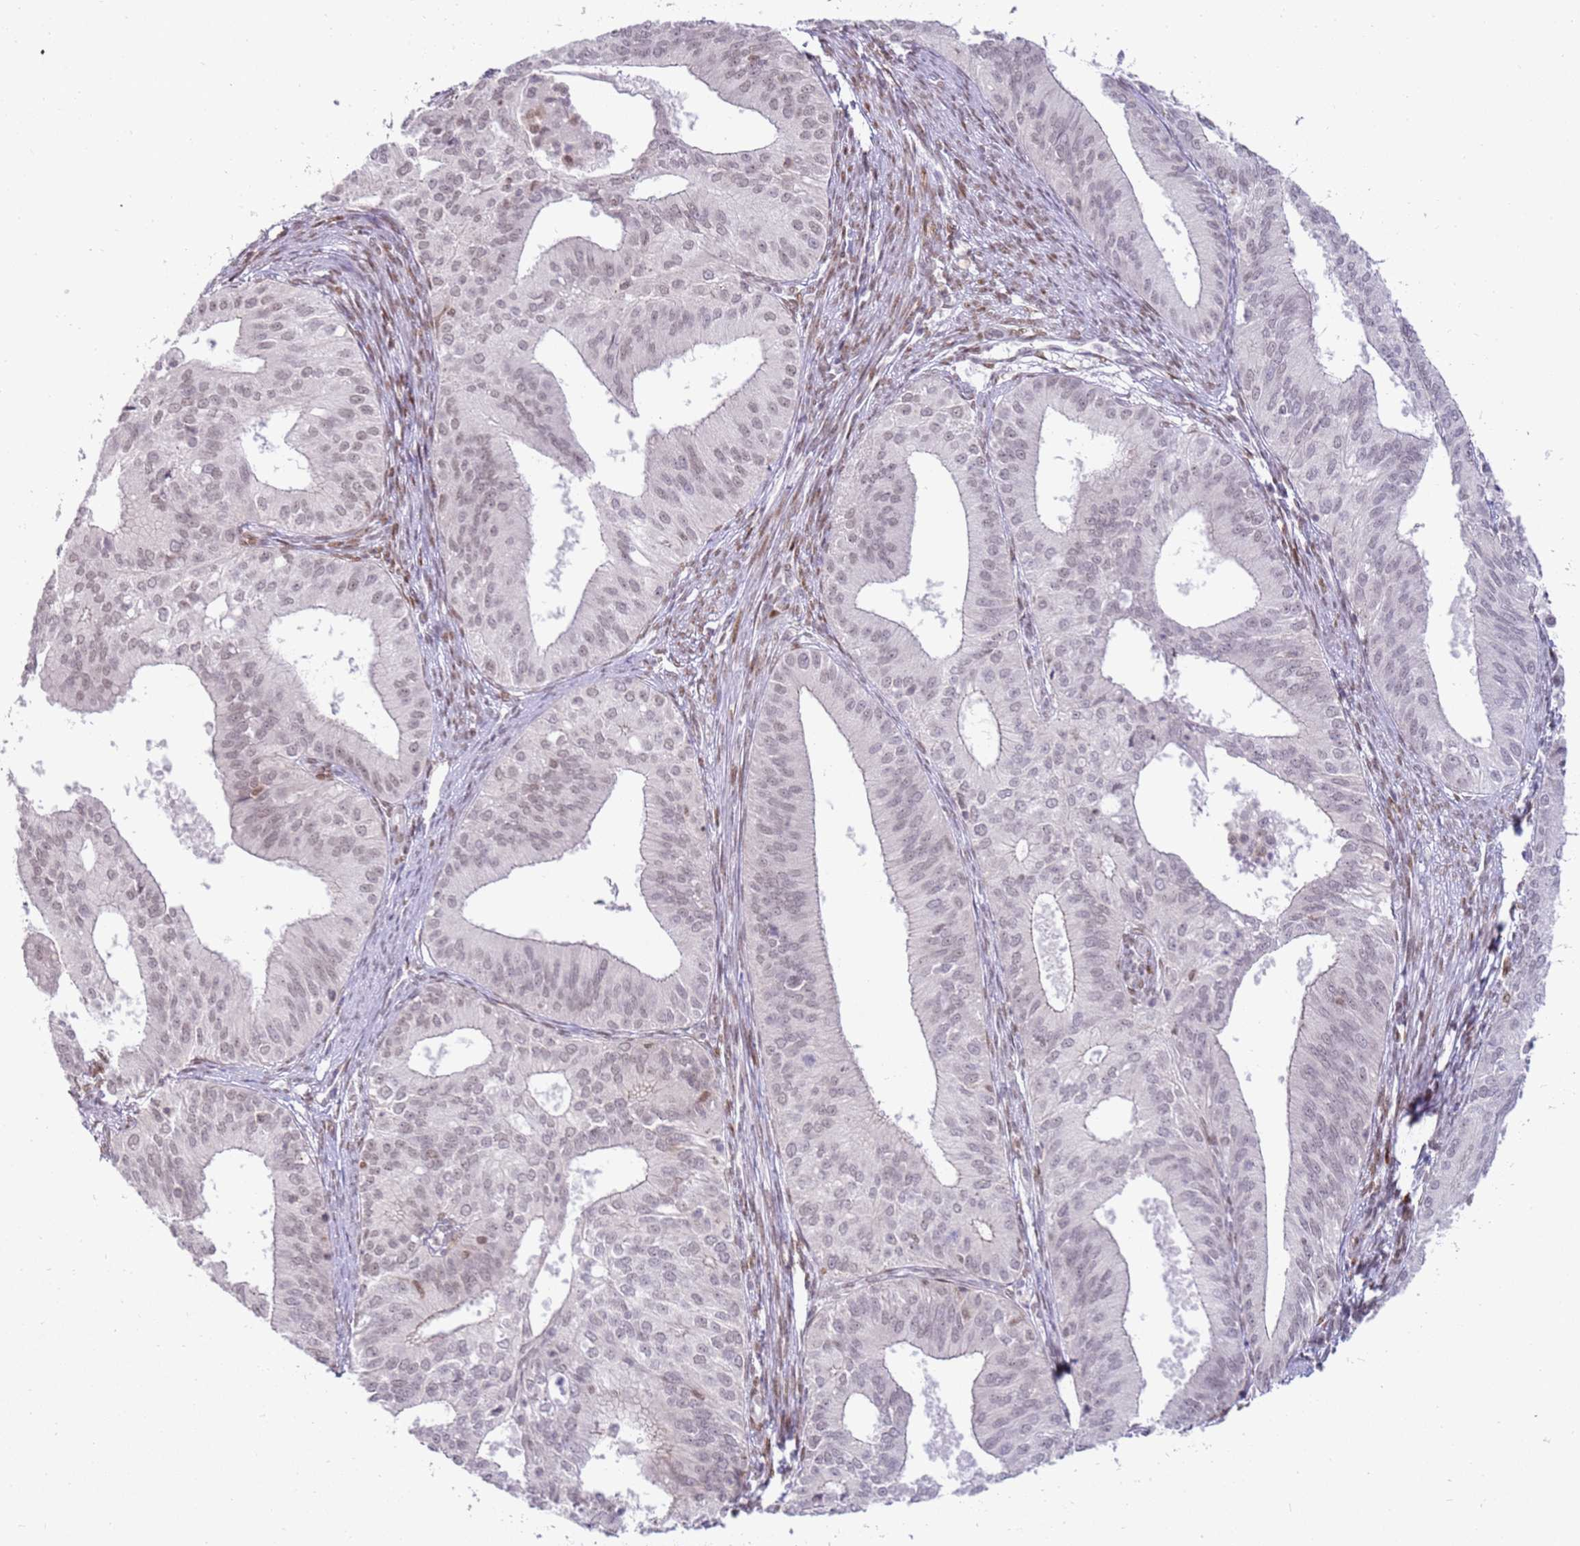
{"staining": {"intensity": "weak", "quantity": "25%-75%", "location": "nuclear"}, "tissue": "endometrial cancer", "cell_type": "Tumor cells", "image_type": "cancer", "snomed": [{"axis": "morphology", "description": "Adenocarcinoma, NOS"}, {"axis": "topography", "description": "Endometrium"}], "caption": "Immunohistochemical staining of human endometrial adenocarcinoma displays low levels of weak nuclear expression in approximately 25%-75% of tumor cells.", "gene": "PHC2", "patient": {"sex": "female", "age": 50}}